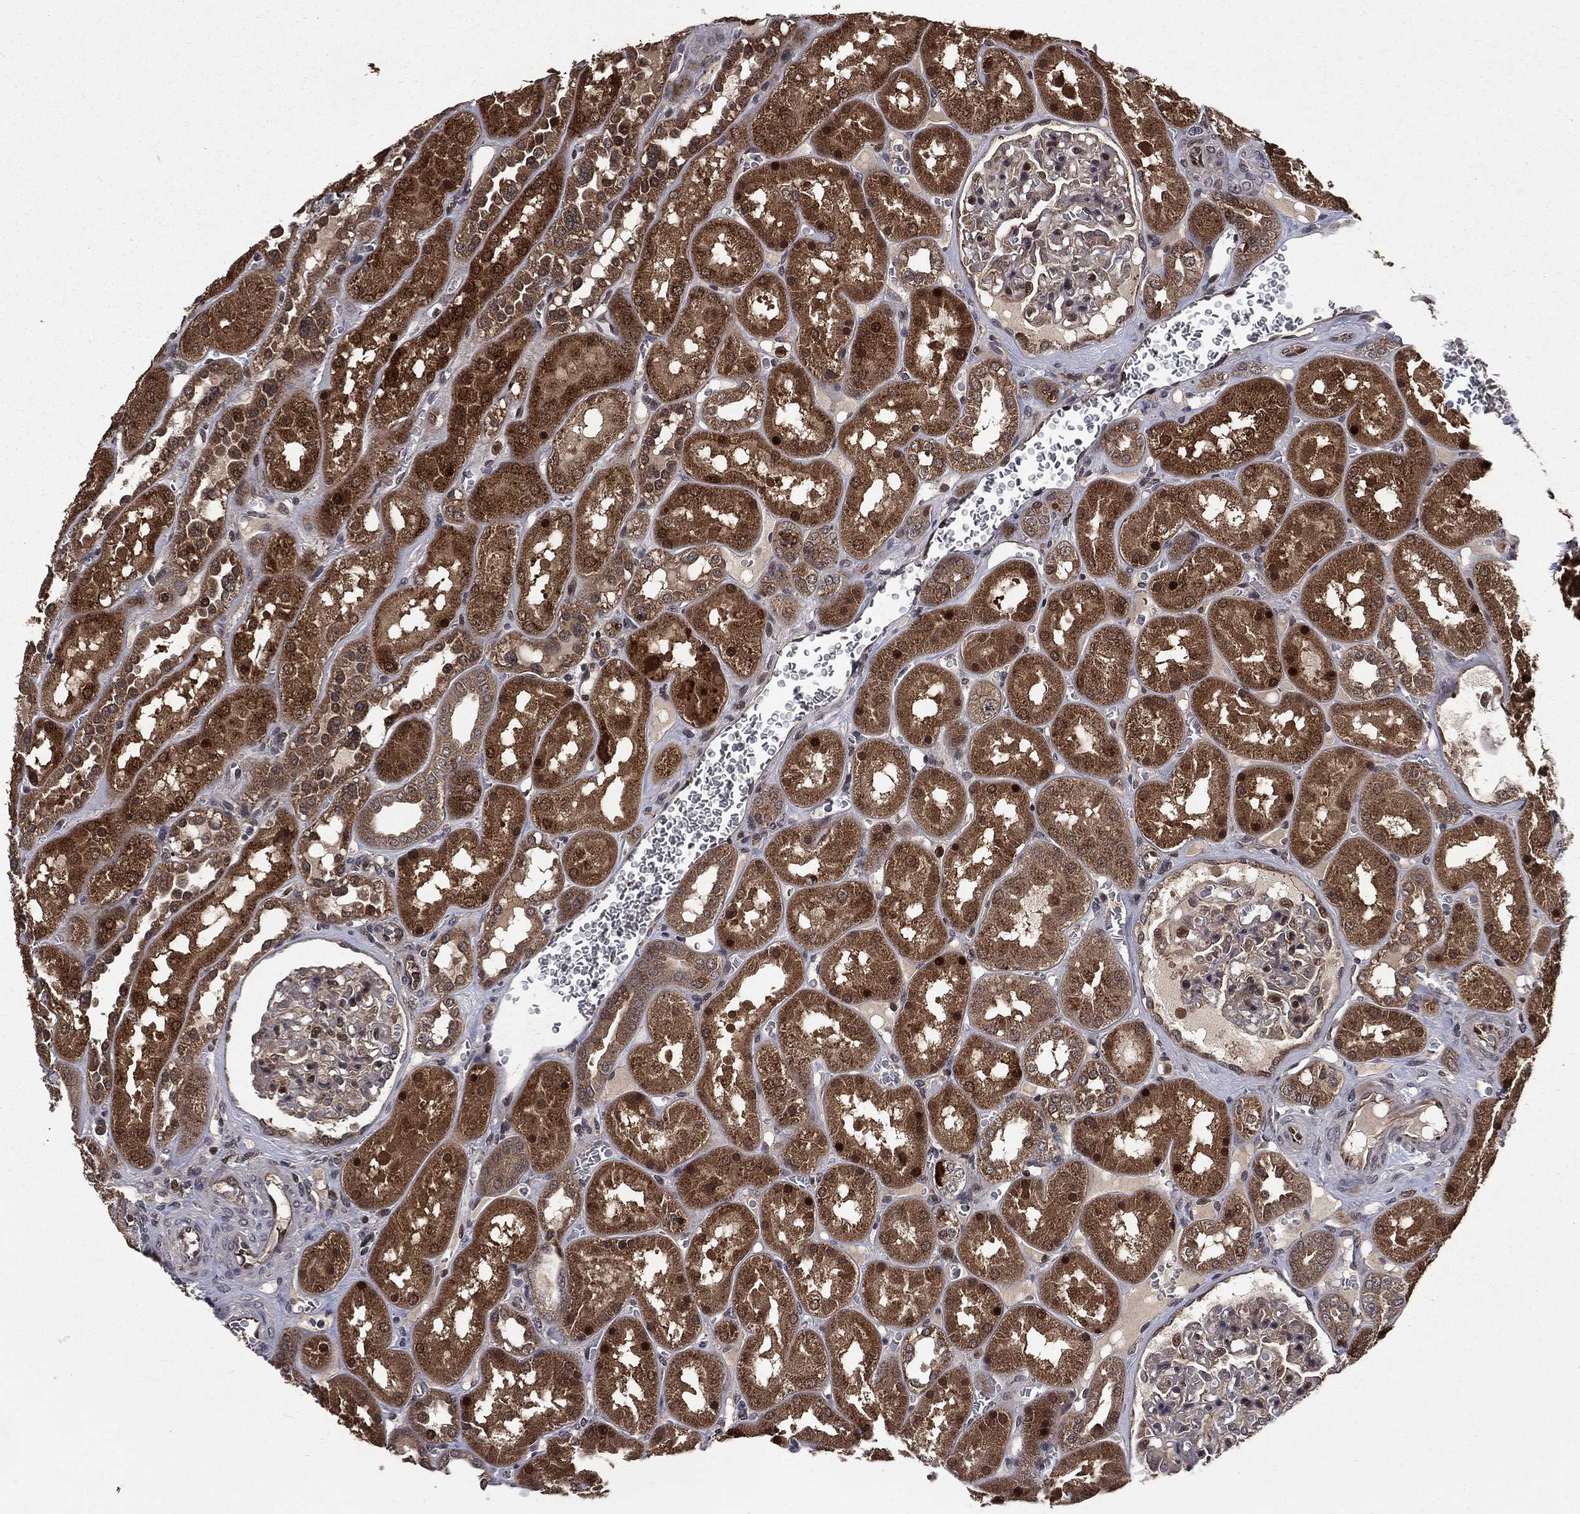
{"staining": {"intensity": "moderate", "quantity": "<25%", "location": "nuclear"}, "tissue": "kidney", "cell_type": "Cells in glomeruli", "image_type": "normal", "snomed": [{"axis": "morphology", "description": "Normal tissue, NOS"}, {"axis": "topography", "description": "Kidney"}], "caption": "A brown stain labels moderate nuclear positivity of a protein in cells in glomeruli of benign human kidney. Nuclei are stained in blue.", "gene": "LENG8", "patient": {"sex": "male", "age": 73}}